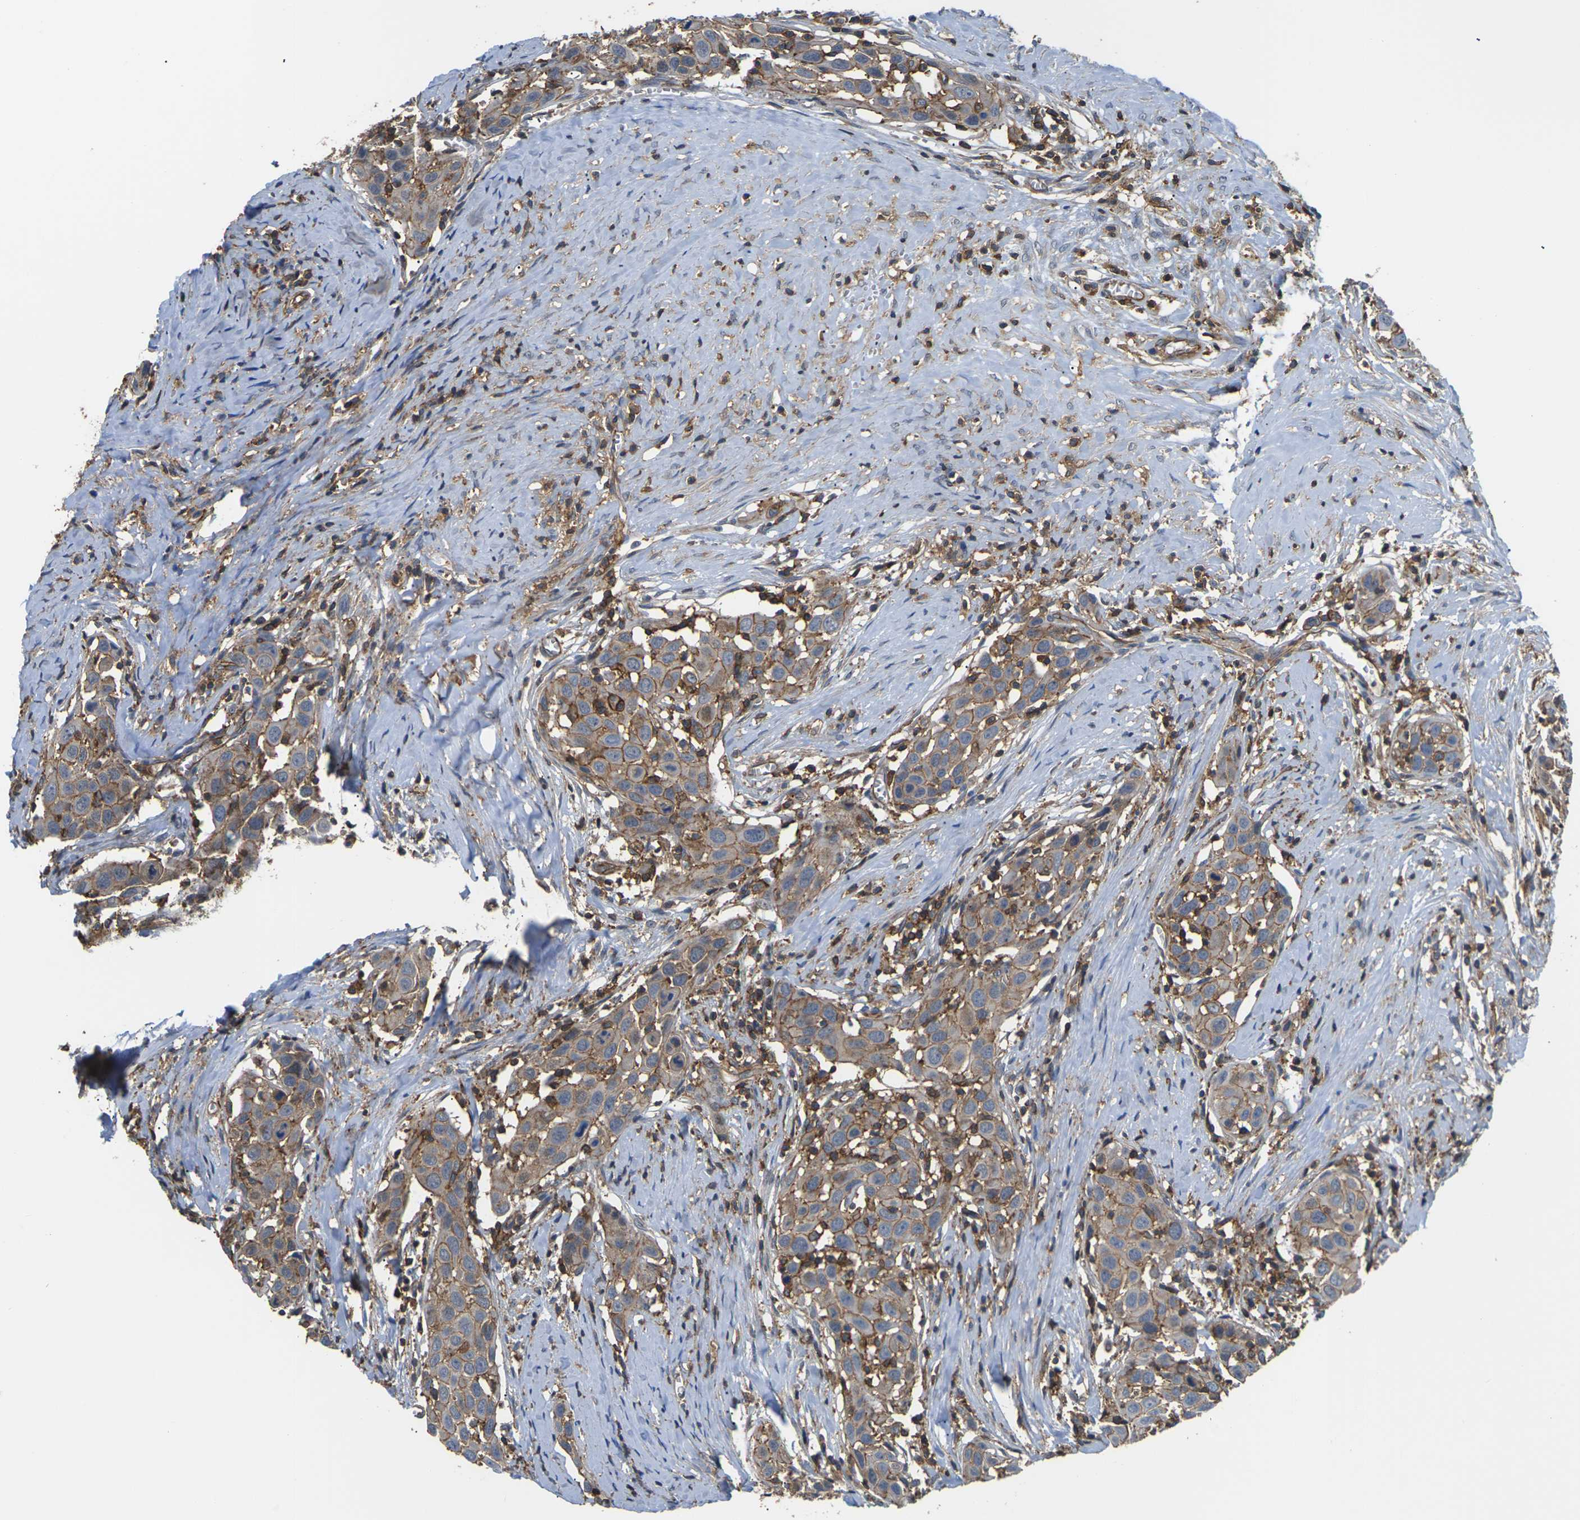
{"staining": {"intensity": "moderate", "quantity": ">75%", "location": "cytoplasmic/membranous"}, "tissue": "head and neck cancer", "cell_type": "Tumor cells", "image_type": "cancer", "snomed": [{"axis": "morphology", "description": "Squamous cell carcinoma, NOS"}, {"axis": "topography", "description": "Oral tissue"}, {"axis": "topography", "description": "Head-Neck"}], "caption": "Immunohistochemical staining of head and neck squamous cell carcinoma displays medium levels of moderate cytoplasmic/membranous expression in about >75% of tumor cells. (brown staining indicates protein expression, while blue staining denotes nuclei).", "gene": "IQGAP1", "patient": {"sex": "female", "age": 50}}